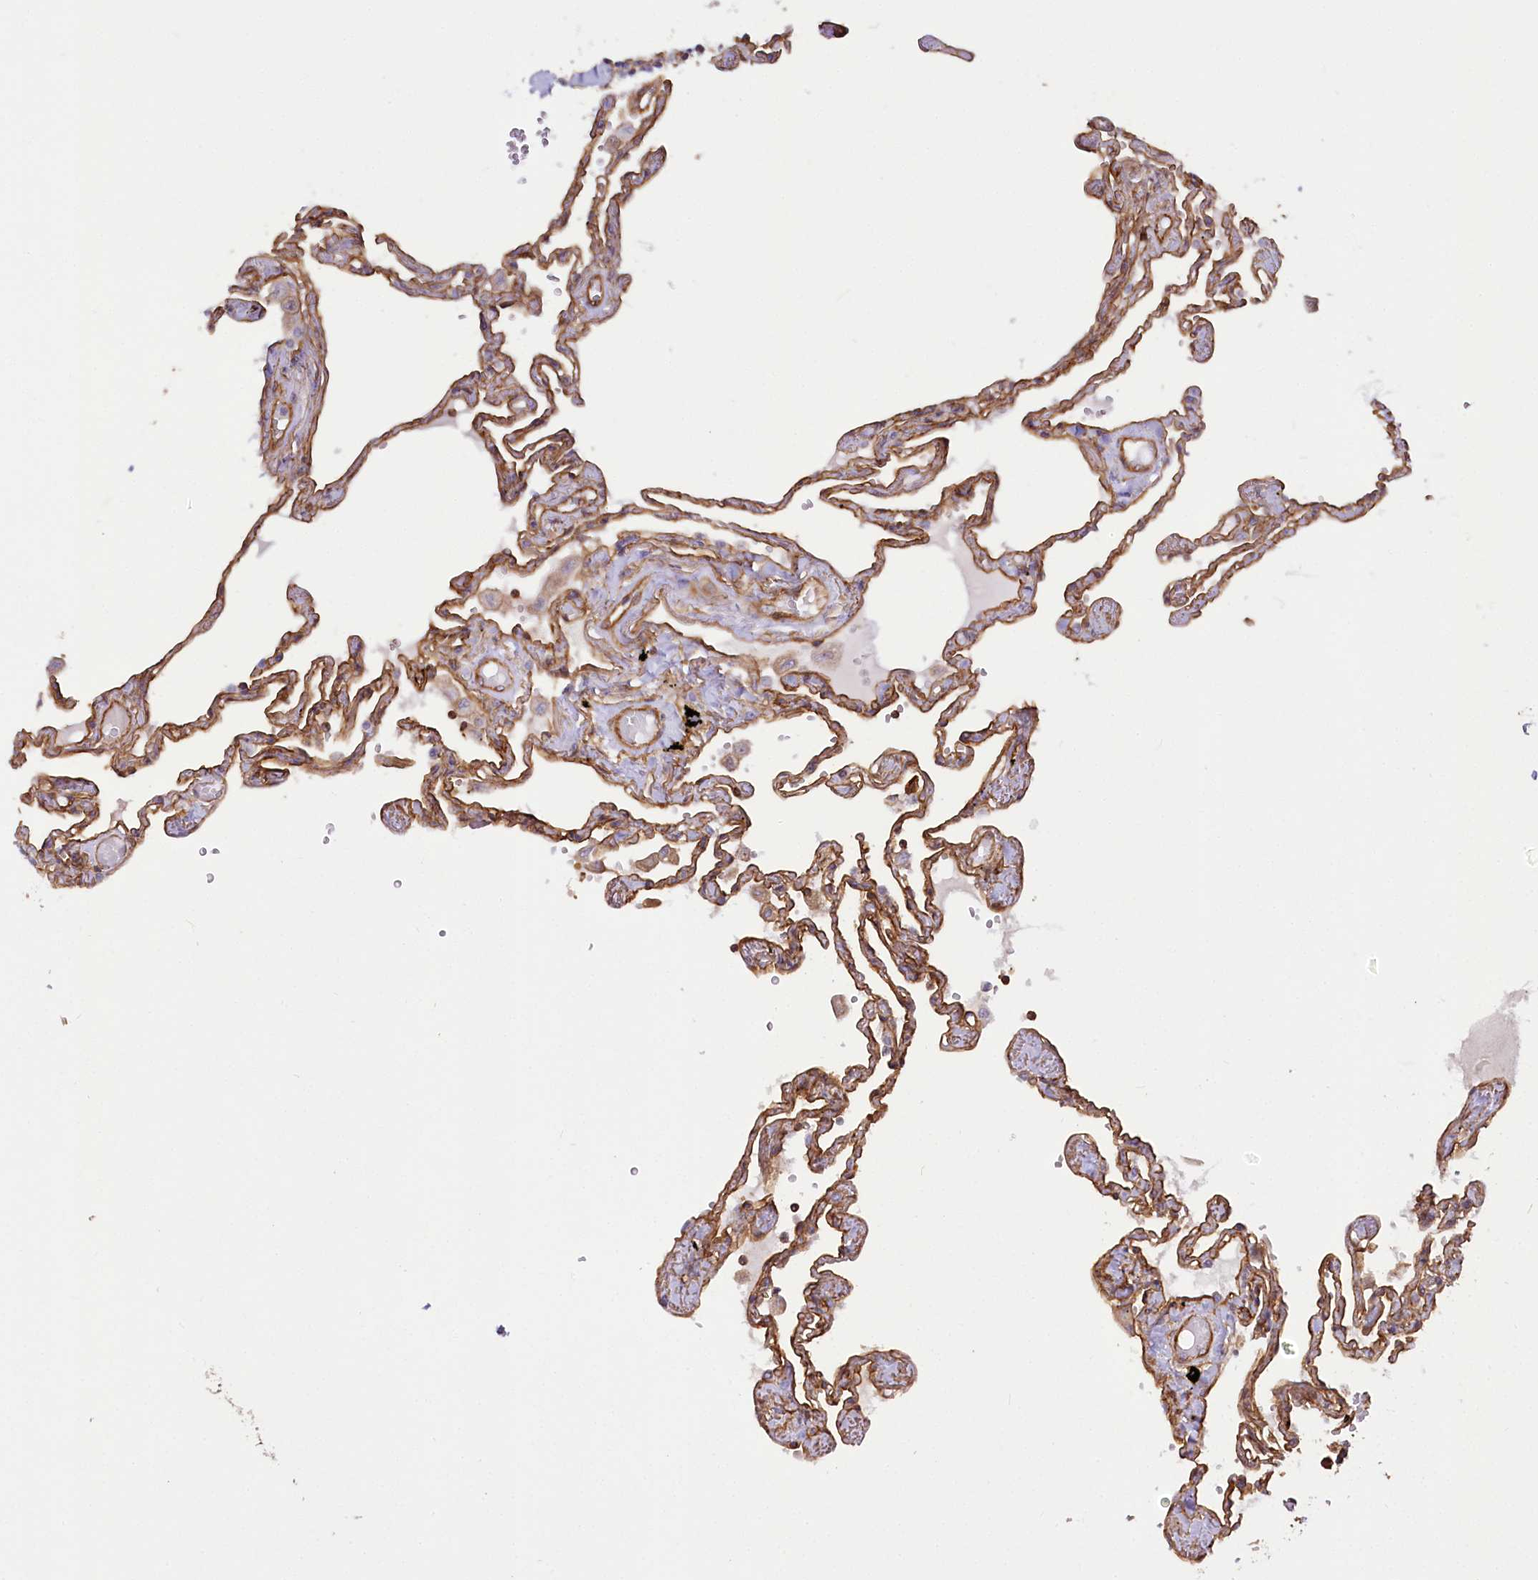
{"staining": {"intensity": "moderate", "quantity": ">75%", "location": "cytoplasmic/membranous"}, "tissue": "lung", "cell_type": "Alveolar cells", "image_type": "normal", "snomed": [{"axis": "morphology", "description": "Normal tissue, NOS"}, {"axis": "topography", "description": "Lung"}], "caption": "Immunohistochemical staining of benign lung reveals moderate cytoplasmic/membranous protein positivity in about >75% of alveolar cells. The staining is performed using DAB brown chromogen to label protein expression. The nuclei are counter-stained blue using hematoxylin.", "gene": "SYNPO2", "patient": {"sex": "female", "age": 67}}